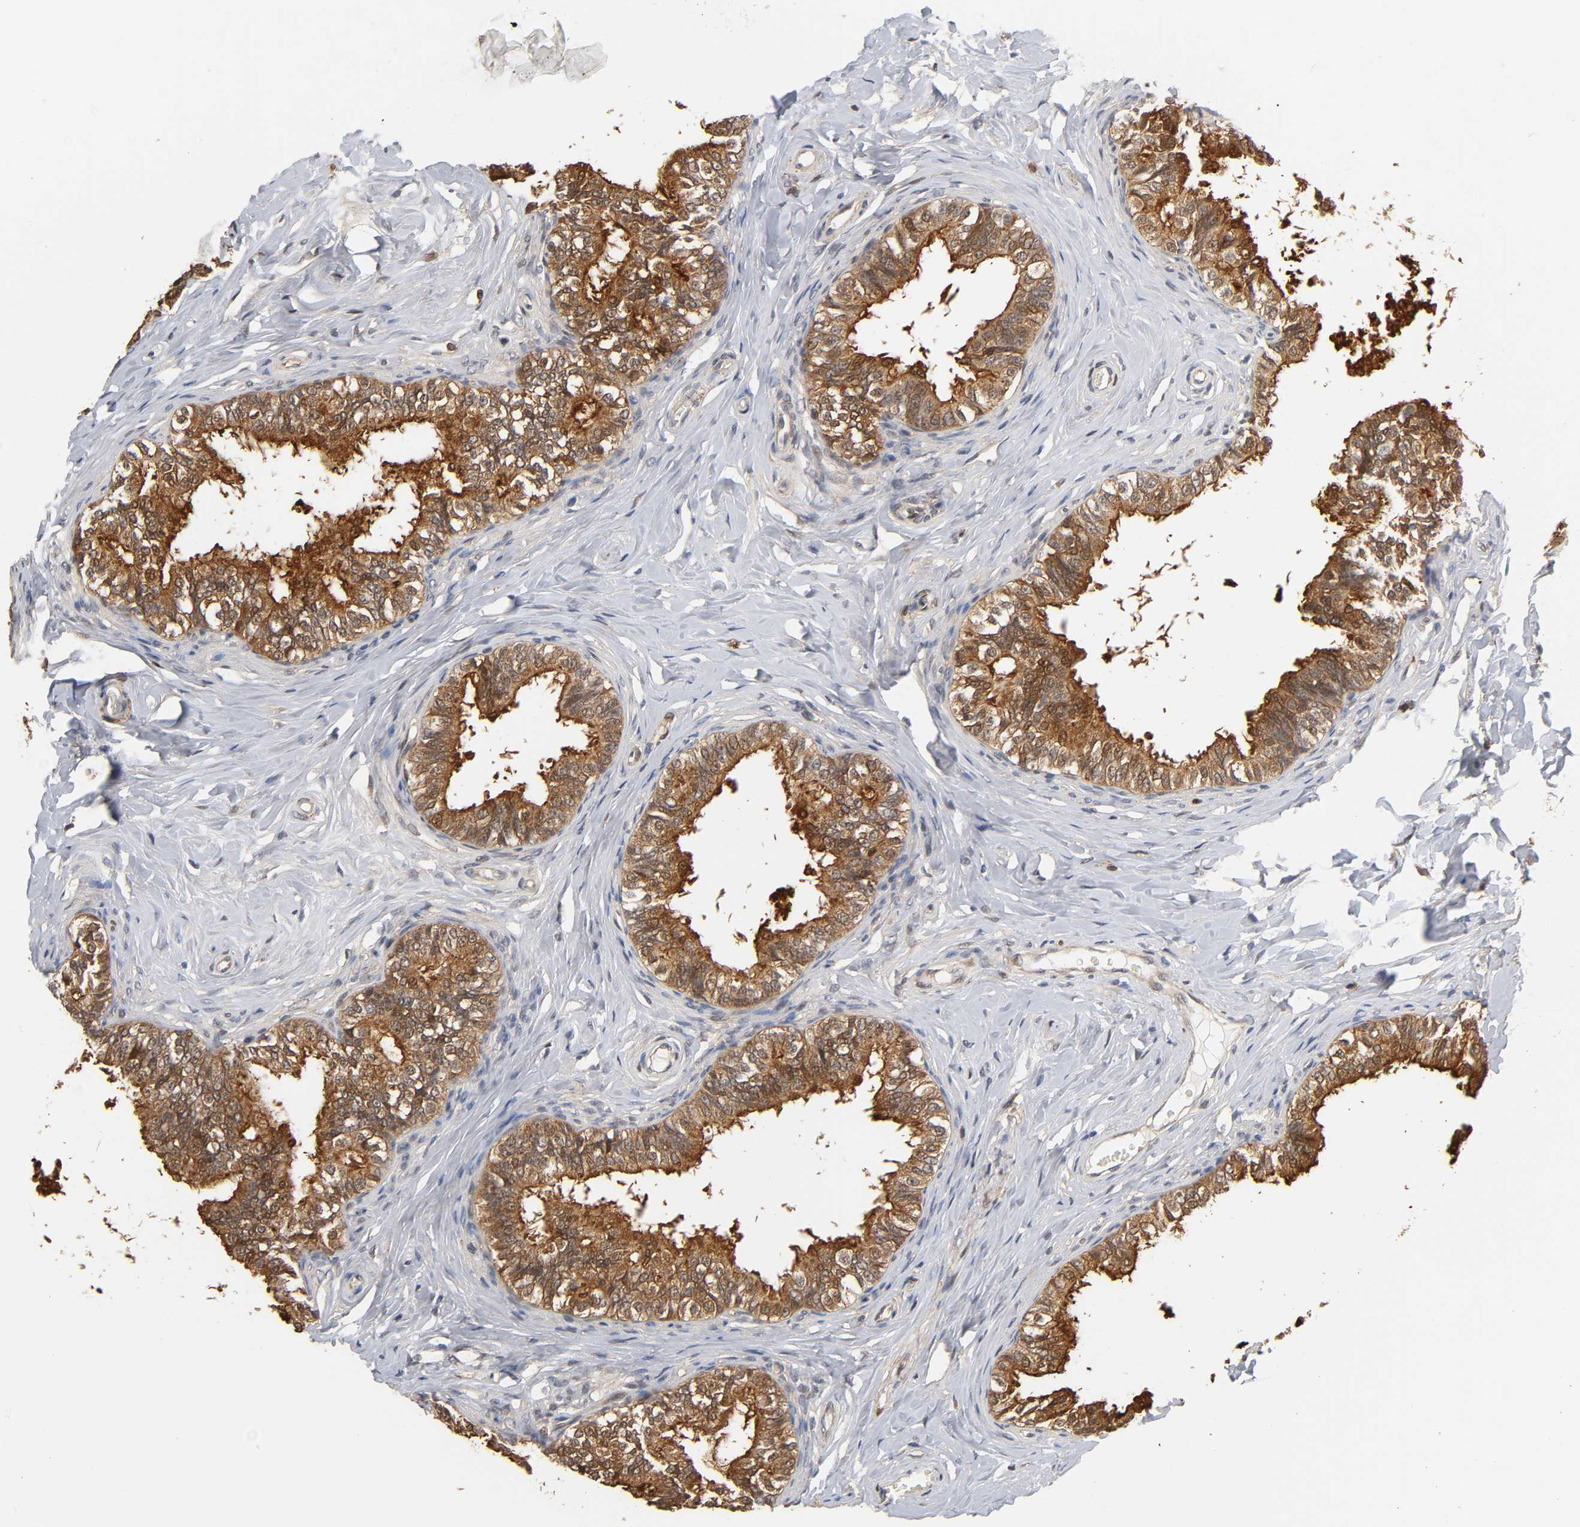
{"staining": {"intensity": "strong", "quantity": ">75%", "location": "cytoplasmic/membranous,nuclear"}, "tissue": "epididymis", "cell_type": "Glandular cells", "image_type": "normal", "snomed": [{"axis": "morphology", "description": "Normal tissue, NOS"}, {"axis": "topography", "description": "Soft tissue"}, {"axis": "topography", "description": "Epididymis"}], "caption": "Immunohistochemical staining of normal epididymis demonstrates >75% levels of strong cytoplasmic/membranous,nuclear protein expression in about >75% of glandular cells.", "gene": "ANXA11", "patient": {"sex": "male", "age": 26}}